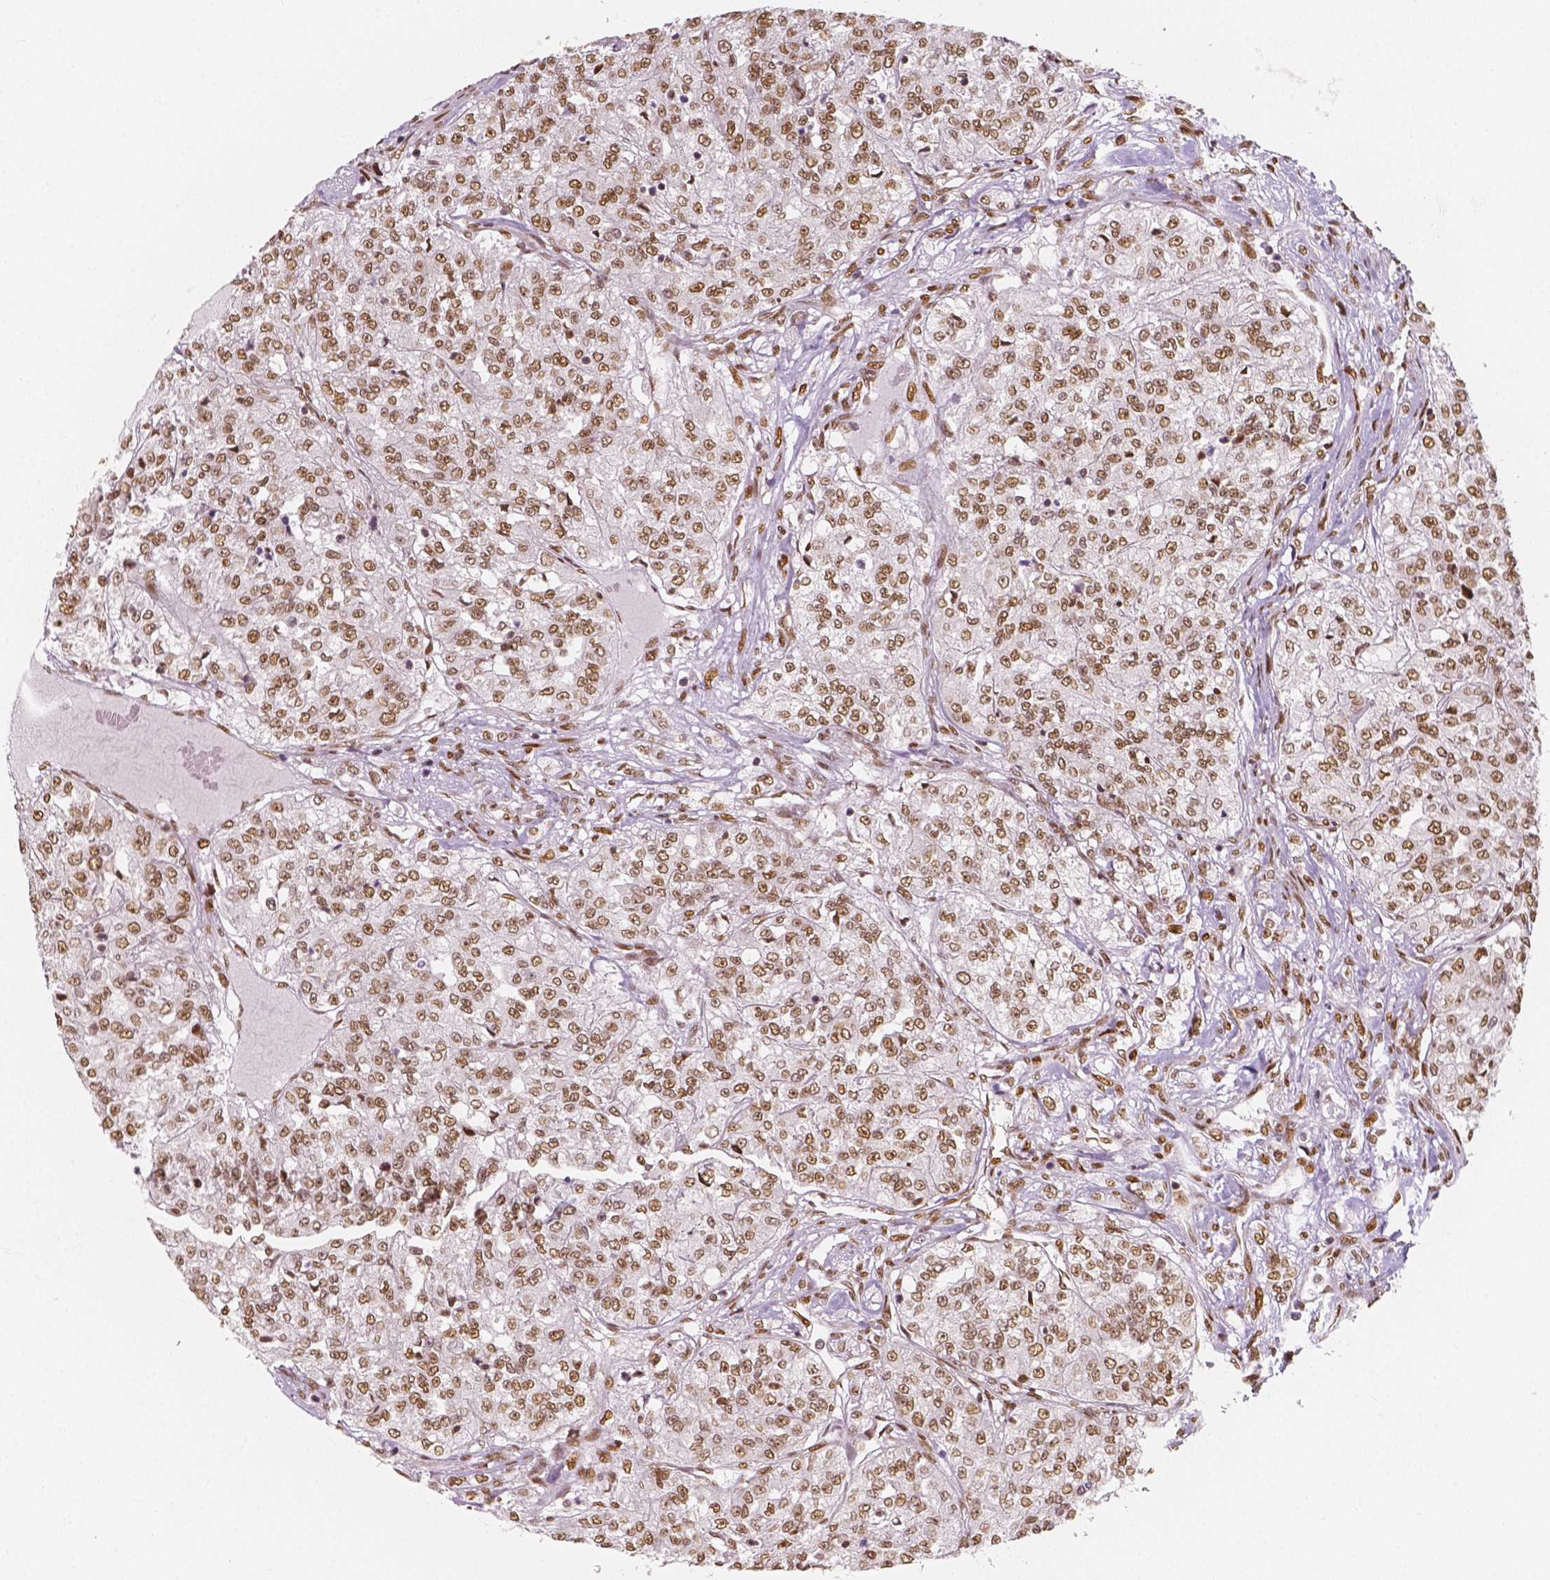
{"staining": {"intensity": "moderate", "quantity": ">75%", "location": "nuclear"}, "tissue": "renal cancer", "cell_type": "Tumor cells", "image_type": "cancer", "snomed": [{"axis": "morphology", "description": "Adenocarcinoma, NOS"}, {"axis": "topography", "description": "Kidney"}], "caption": "DAB immunohistochemical staining of renal cancer exhibits moderate nuclear protein positivity in approximately >75% of tumor cells. Immunohistochemistry (ihc) stains the protein in brown and the nuclei are stained blue.", "gene": "NUCKS1", "patient": {"sex": "female", "age": 63}}